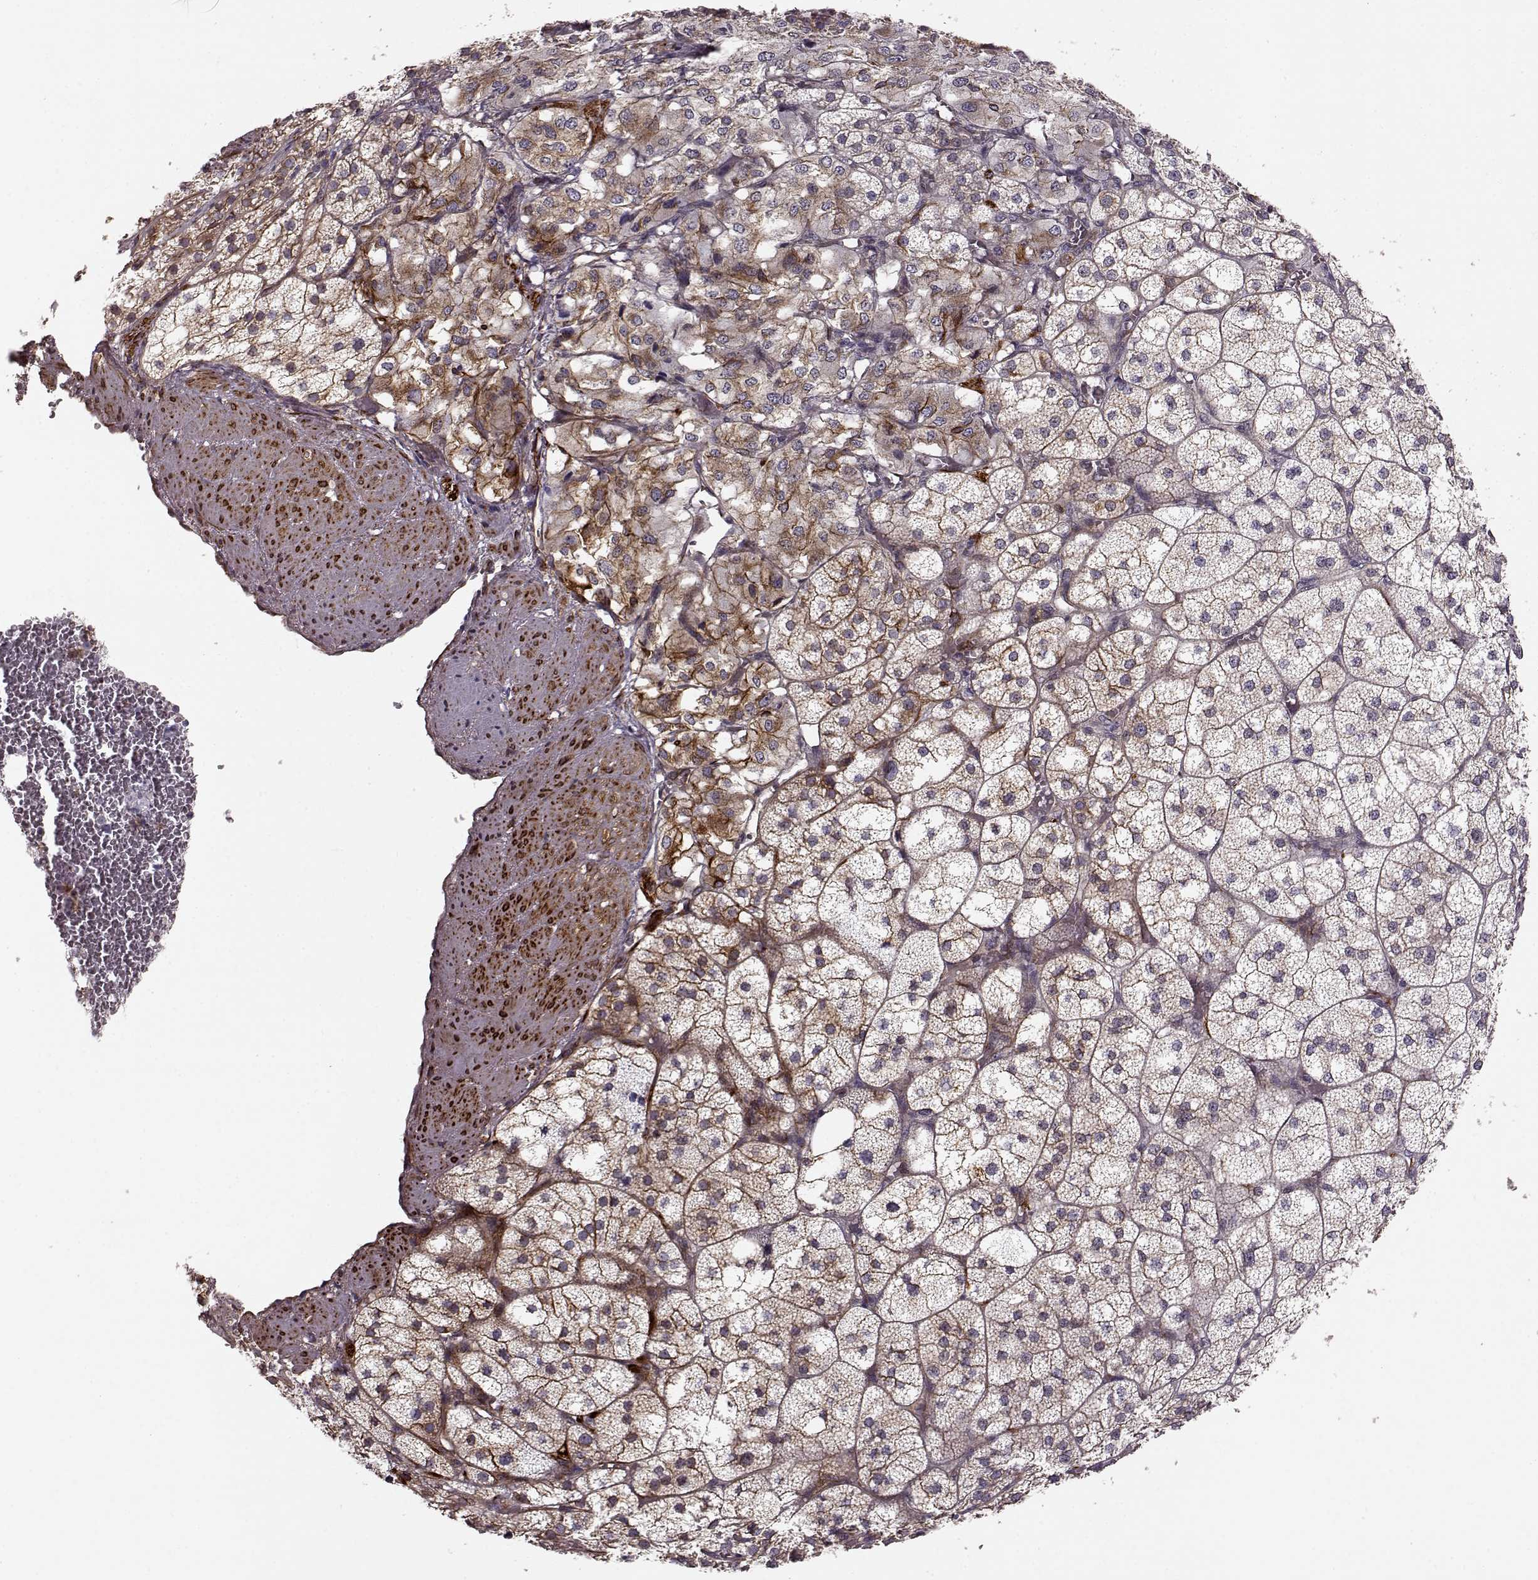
{"staining": {"intensity": "moderate", "quantity": ">75%", "location": "cytoplasmic/membranous"}, "tissue": "adrenal gland", "cell_type": "Glandular cells", "image_type": "normal", "snomed": [{"axis": "morphology", "description": "Normal tissue, NOS"}, {"axis": "topography", "description": "Adrenal gland"}], "caption": "Immunohistochemistry of normal adrenal gland displays medium levels of moderate cytoplasmic/membranous staining in about >75% of glandular cells.", "gene": "MTR", "patient": {"sex": "female", "age": 60}}